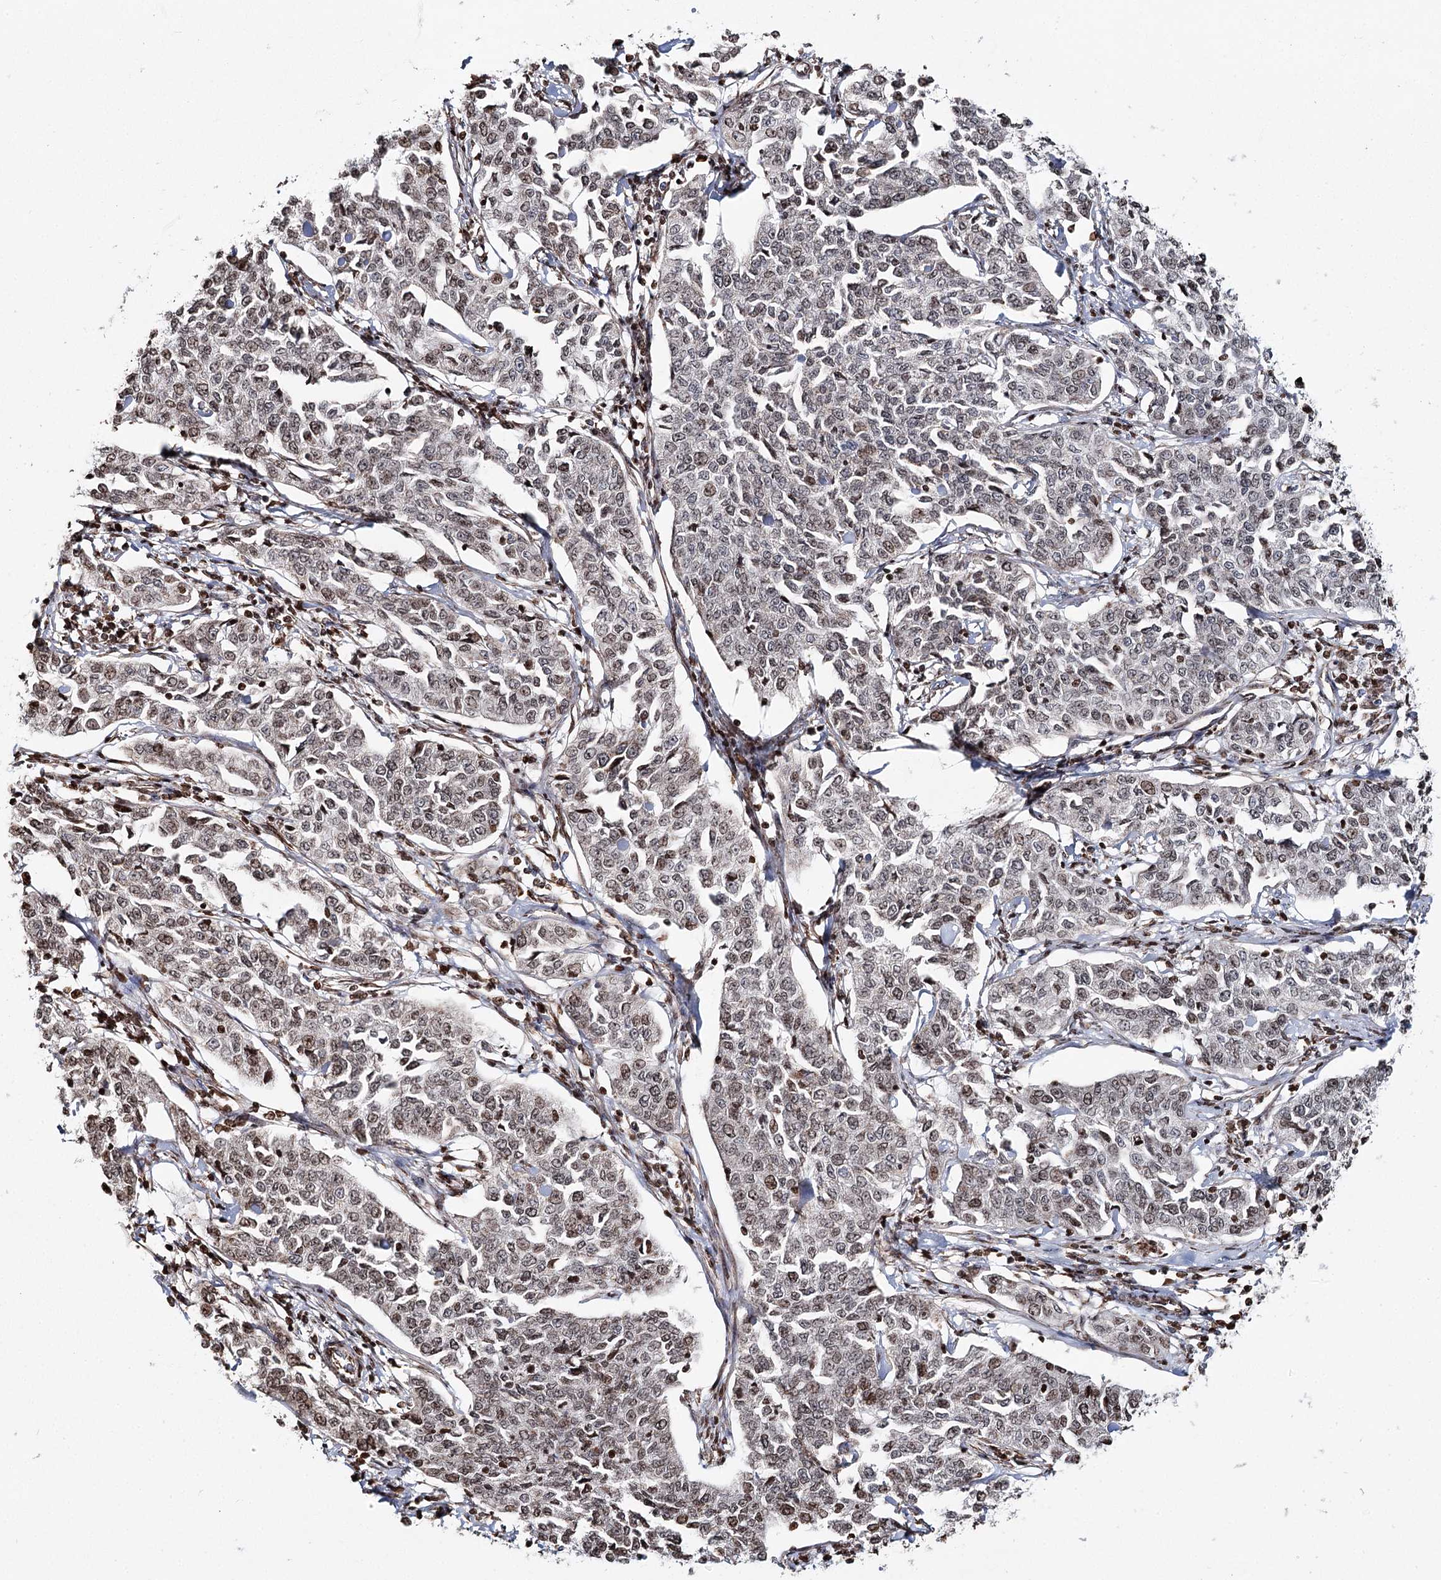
{"staining": {"intensity": "moderate", "quantity": ">75%", "location": "nuclear"}, "tissue": "cervical cancer", "cell_type": "Tumor cells", "image_type": "cancer", "snomed": [{"axis": "morphology", "description": "Squamous cell carcinoma, NOS"}, {"axis": "topography", "description": "Cervix"}], "caption": "Brown immunohistochemical staining in human cervical cancer (squamous cell carcinoma) reveals moderate nuclear positivity in approximately >75% of tumor cells. Using DAB (3,3'-diaminobenzidine) (brown) and hematoxylin (blue) stains, captured at high magnification using brightfield microscopy.", "gene": "PDHX", "patient": {"sex": "female", "age": 35}}